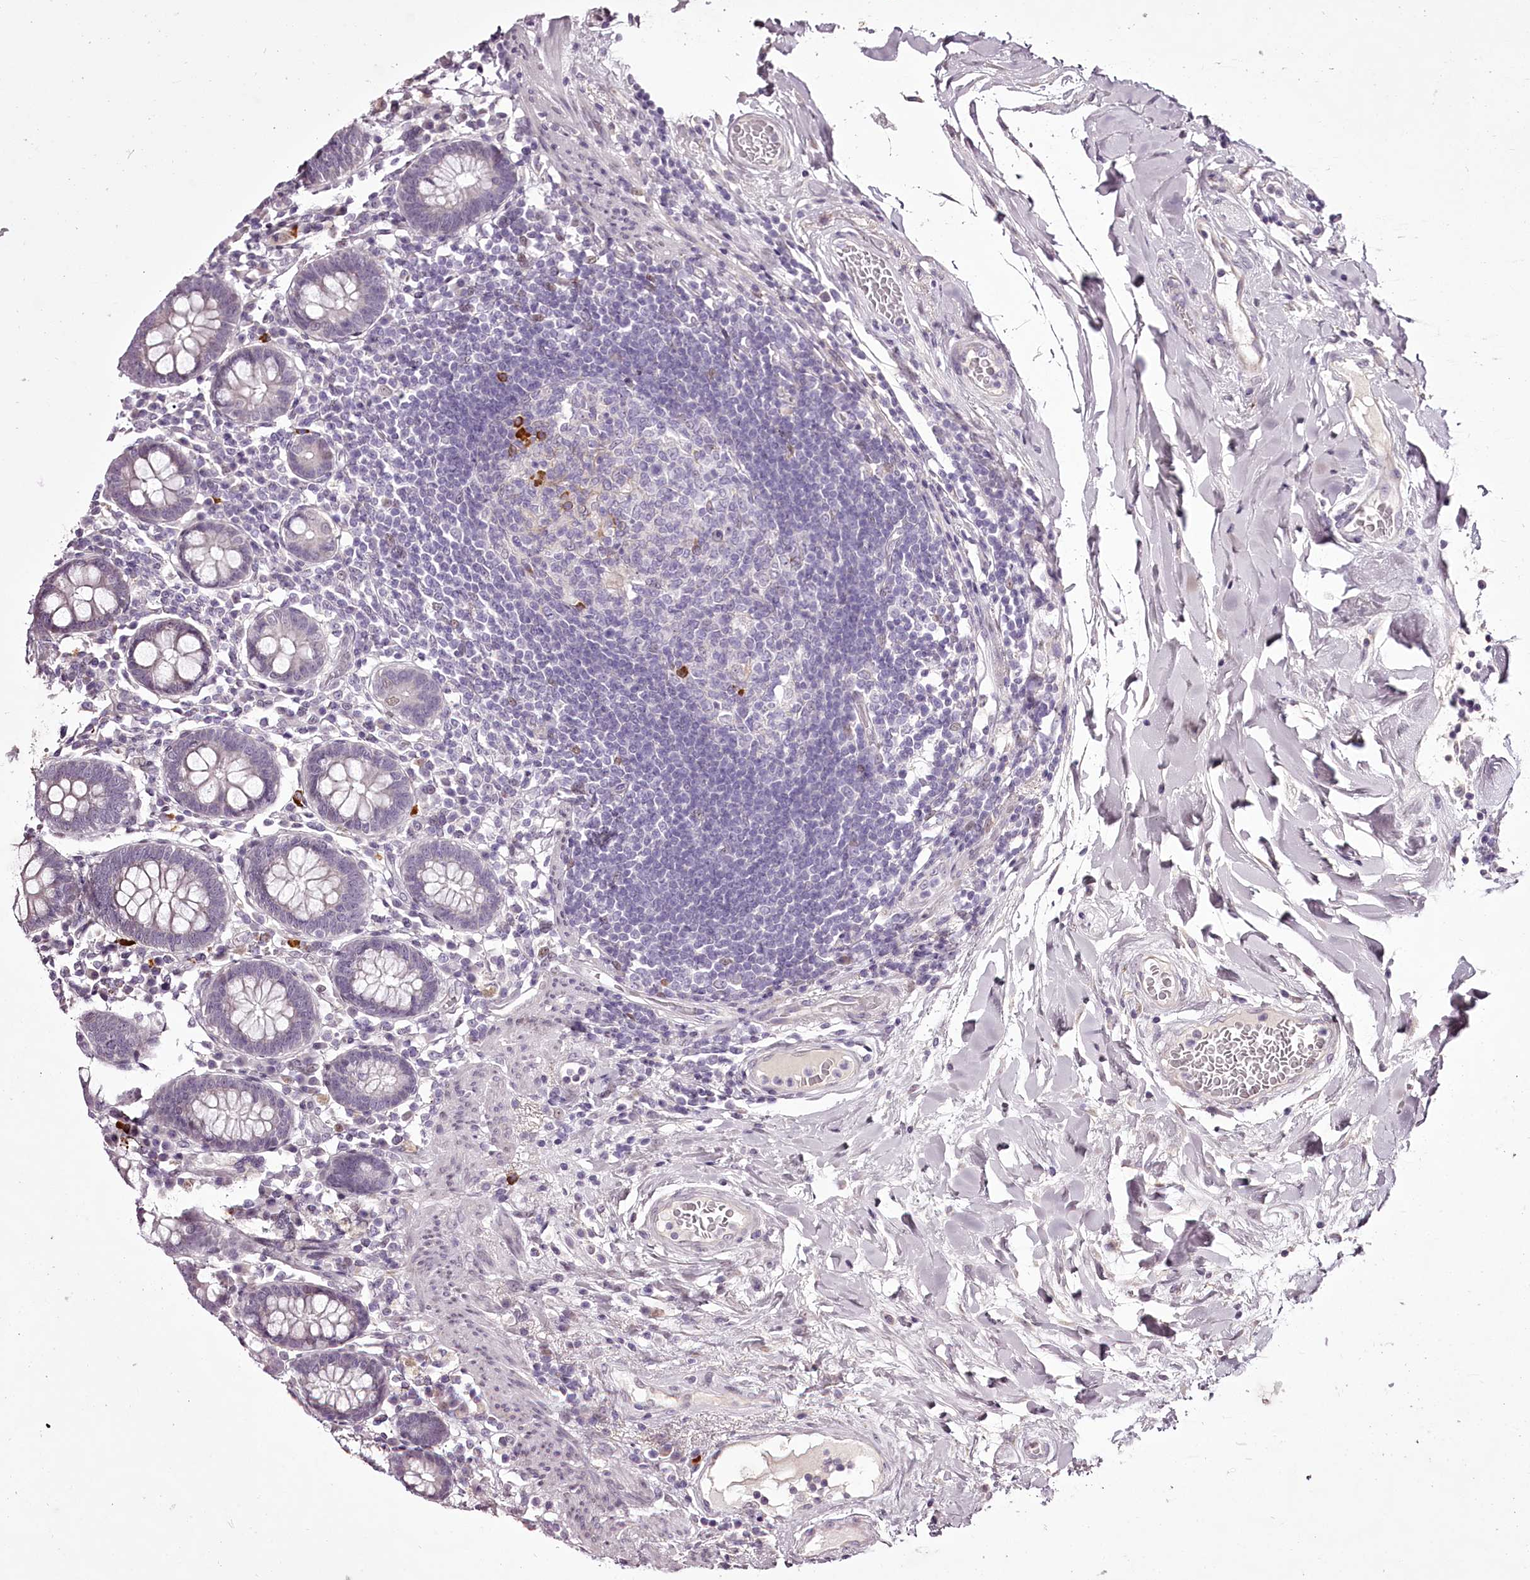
{"staining": {"intensity": "negative", "quantity": "none", "location": "none"}, "tissue": "colon", "cell_type": "Endothelial cells", "image_type": "normal", "snomed": [{"axis": "morphology", "description": "Normal tissue, NOS"}, {"axis": "topography", "description": "Colon"}], "caption": "A micrograph of colon stained for a protein demonstrates no brown staining in endothelial cells.", "gene": "C1orf56", "patient": {"sex": "female", "age": 79}}